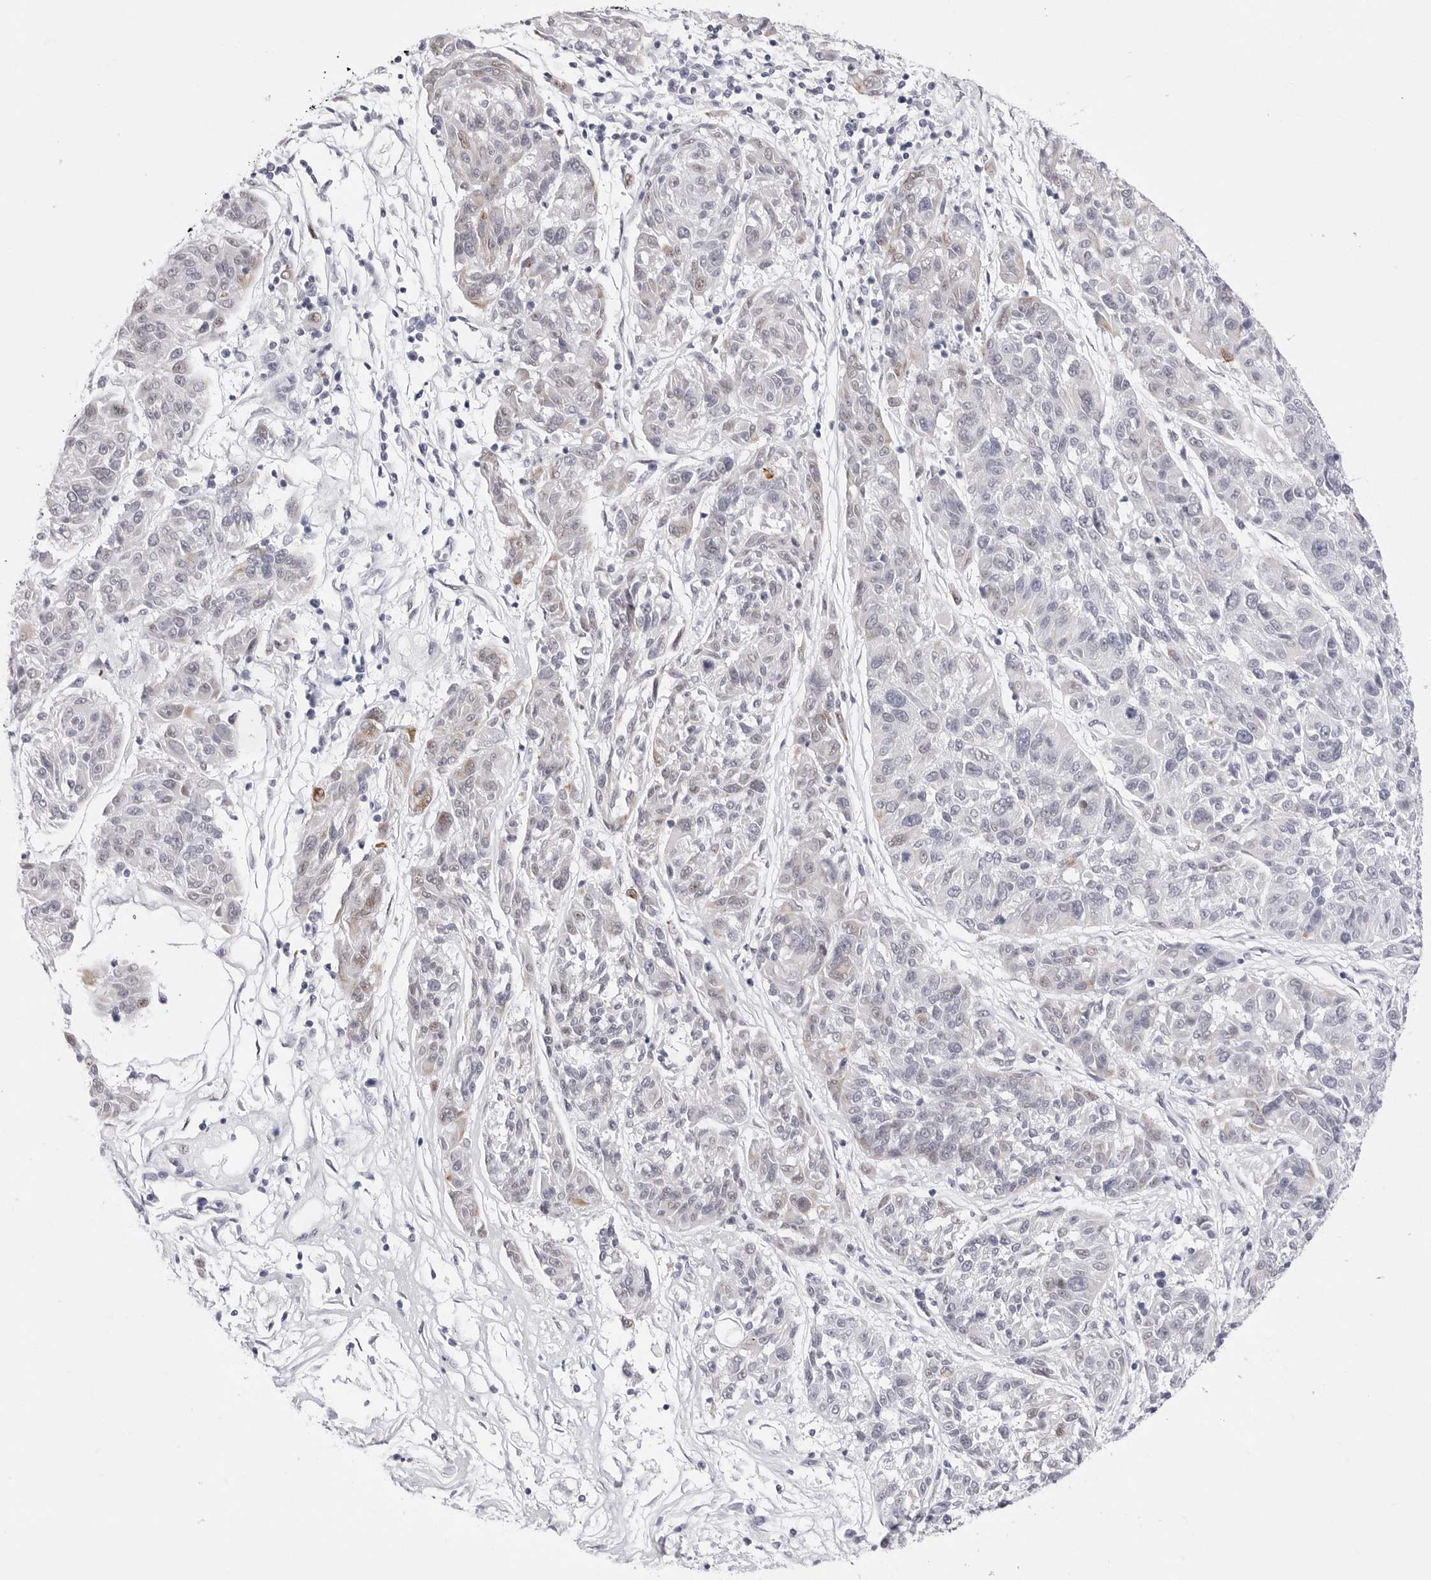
{"staining": {"intensity": "weak", "quantity": "<25%", "location": "cytoplasmic/membranous"}, "tissue": "melanoma", "cell_type": "Tumor cells", "image_type": "cancer", "snomed": [{"axis": "morphology", "description": "Malignant melanoma, NOS"}, {"axis": "topography", "description": "Skin"}], "caption": "Immunohistochemical staining of human melanoma displays no significant positivity in tumor cells.", "gene": "TSSK1B", "patient": {"sex": "male", "age": 53}}